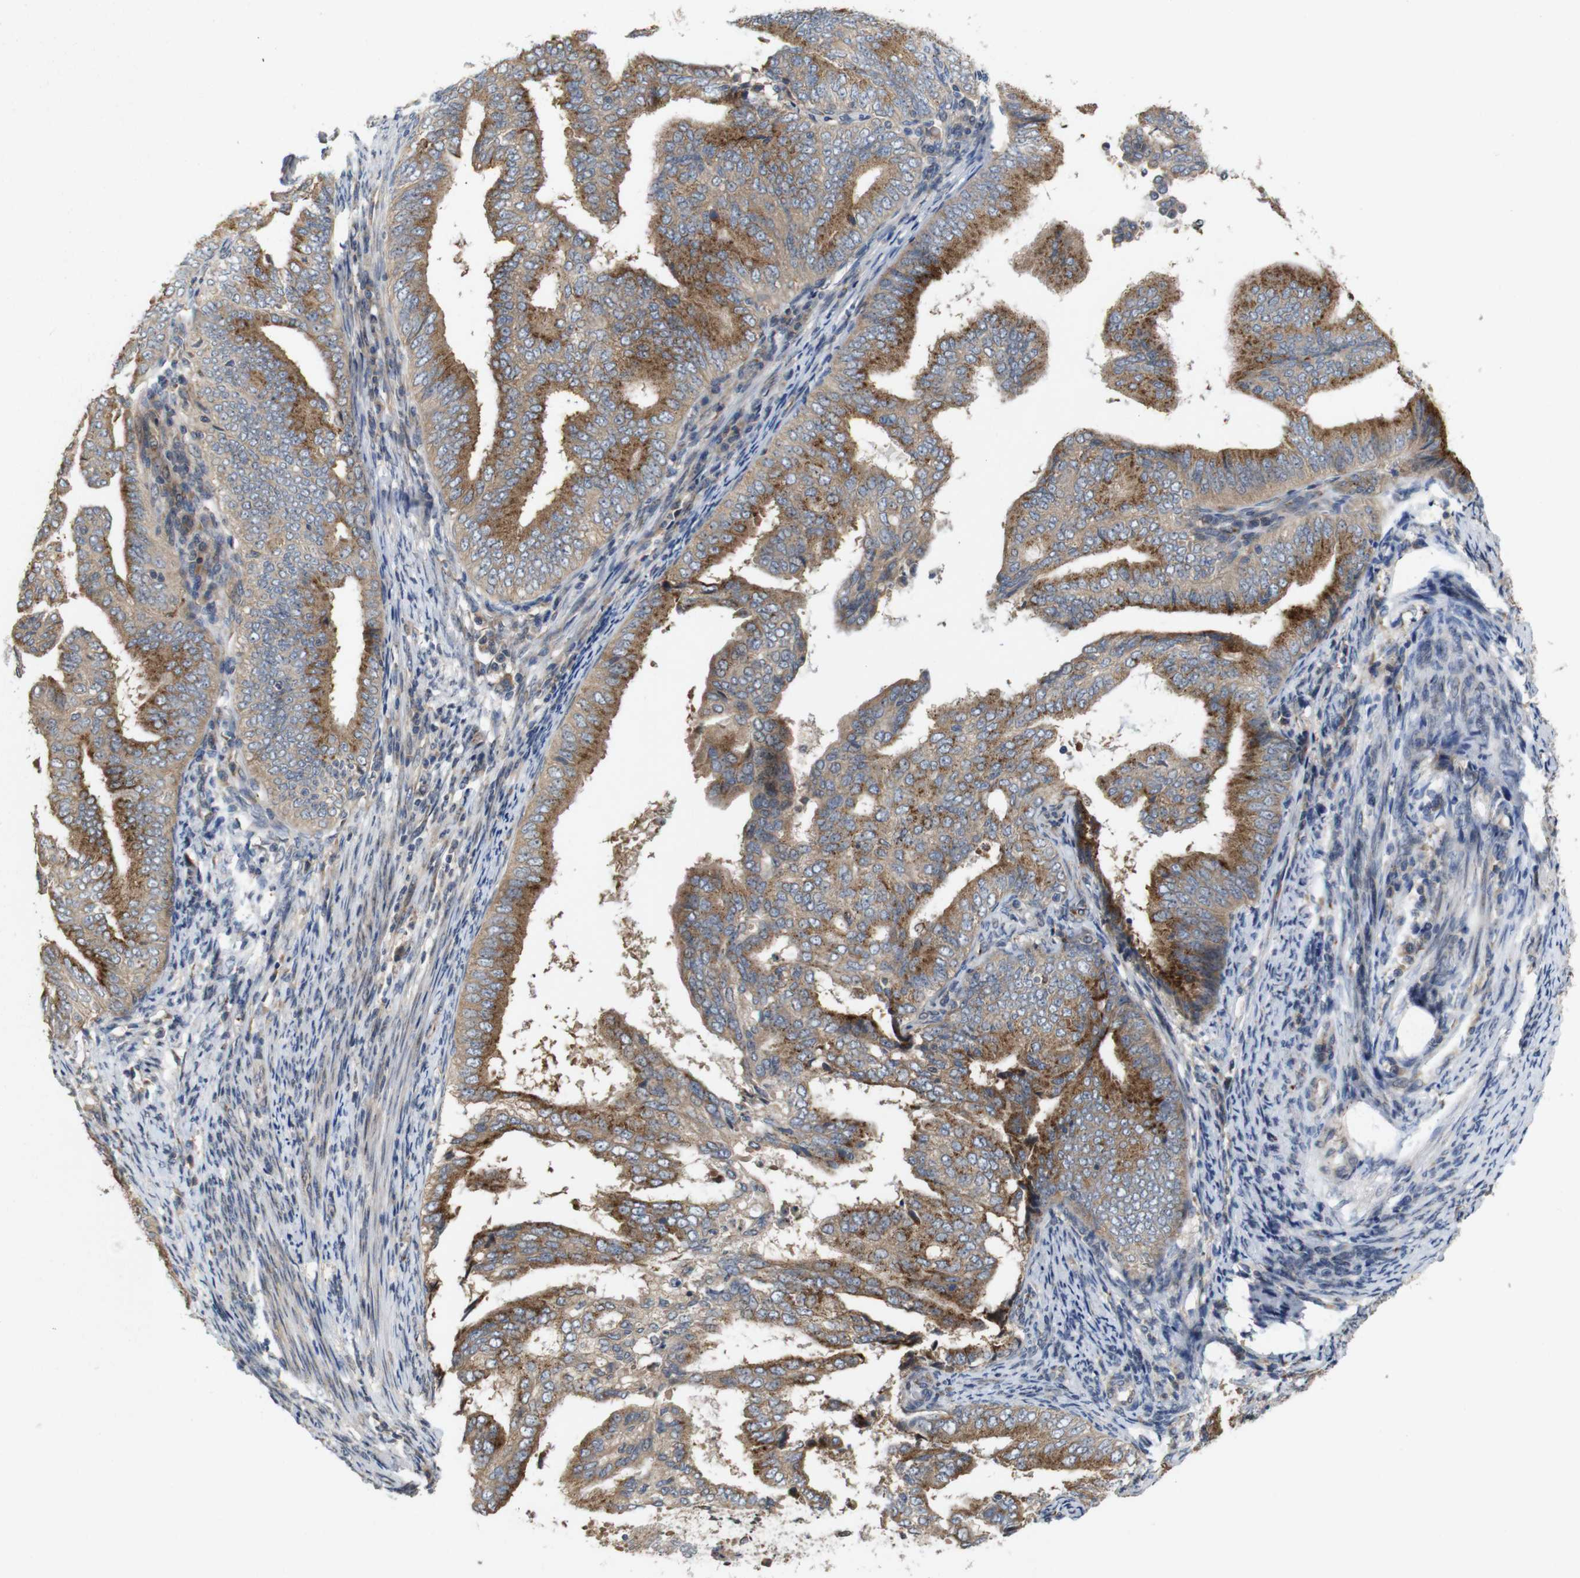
{"staining": {"intensity": "moderate", "quantity": ">75%", "location": "cytoplasmic/membranous"}, "tissue": "endometrial cancer", "cell_type": "Tumor cells", "image_type": "cancer", "snomed": [{"axis": "morphology", "description": "Adenocarcinoma, NOS"}, {"axis": "topography", "description": "Endometrium"}], "caption": "IHC micrograph of neoplastic tissue: human endometrial adenocarcinoma stained using immunohistochemistry (IHC) shows medium levels of moderate protein expression localized specifically in the cytoplasmic/membranous of tumor cells, appearing as a cytoplasmic/membranous brown color.", "gene": "EFCAB14", "patient": {"sex": "female", "age": 58}}